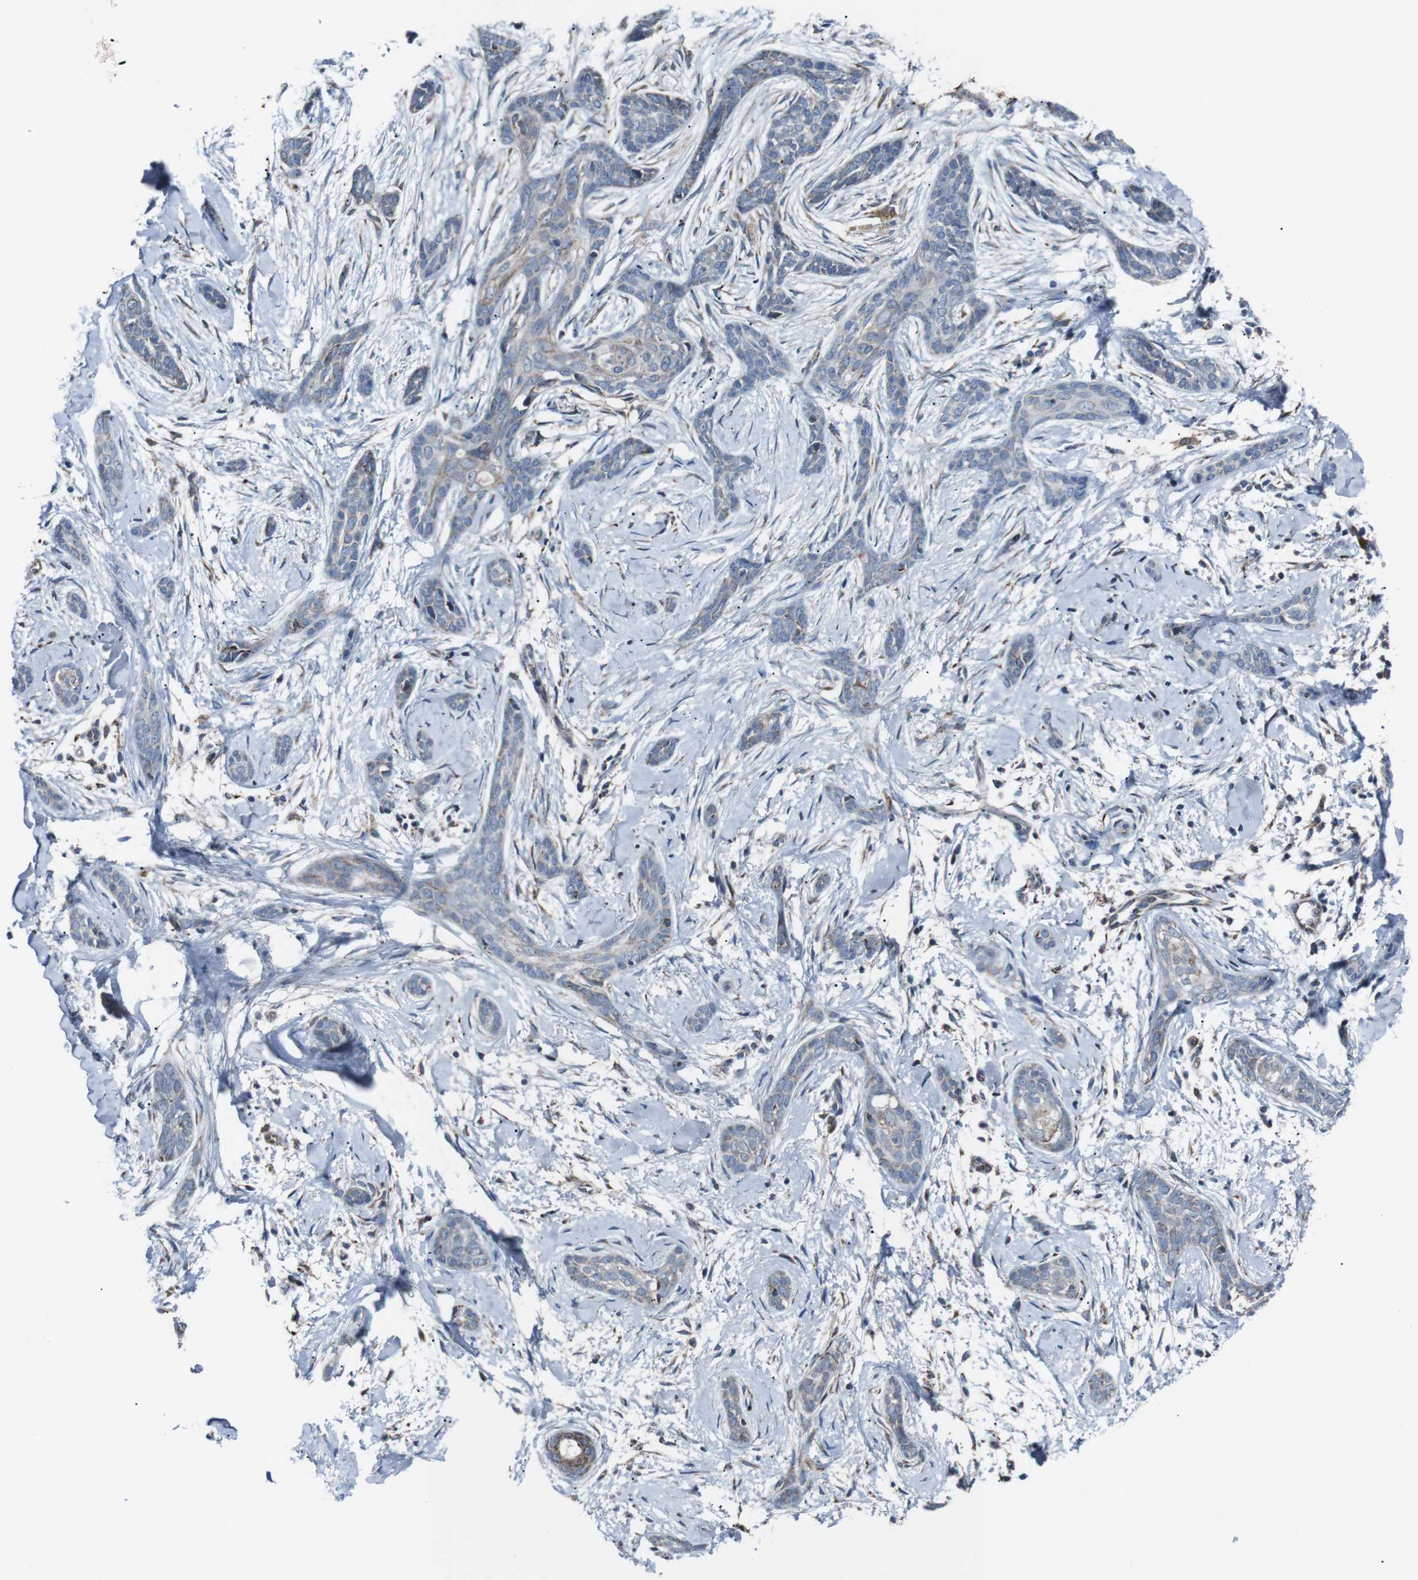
{"staining": {"intensity": "negative", "quantity": "none", "location": "none"}, "tissue": "skin cancer", "cell_type": "Tumor cells", "image_type": "cancer", "snomed": [{"axis": "morphology", "description": "Basal cell carcinoma"}, {"axis": "morphology", "description": "Adnexal tumor, benign"}, {"axis": "topography", "description": "Skin"}], "caption": "A high-resolution histopathology image shows immunohistochemistry (IHC) staining of skin cancer, which reveals no significant staining in tumor cells. Nuclei are stained in blue.", "gene": "CISD2", "patient": {"sex": "female", "age": 42}}